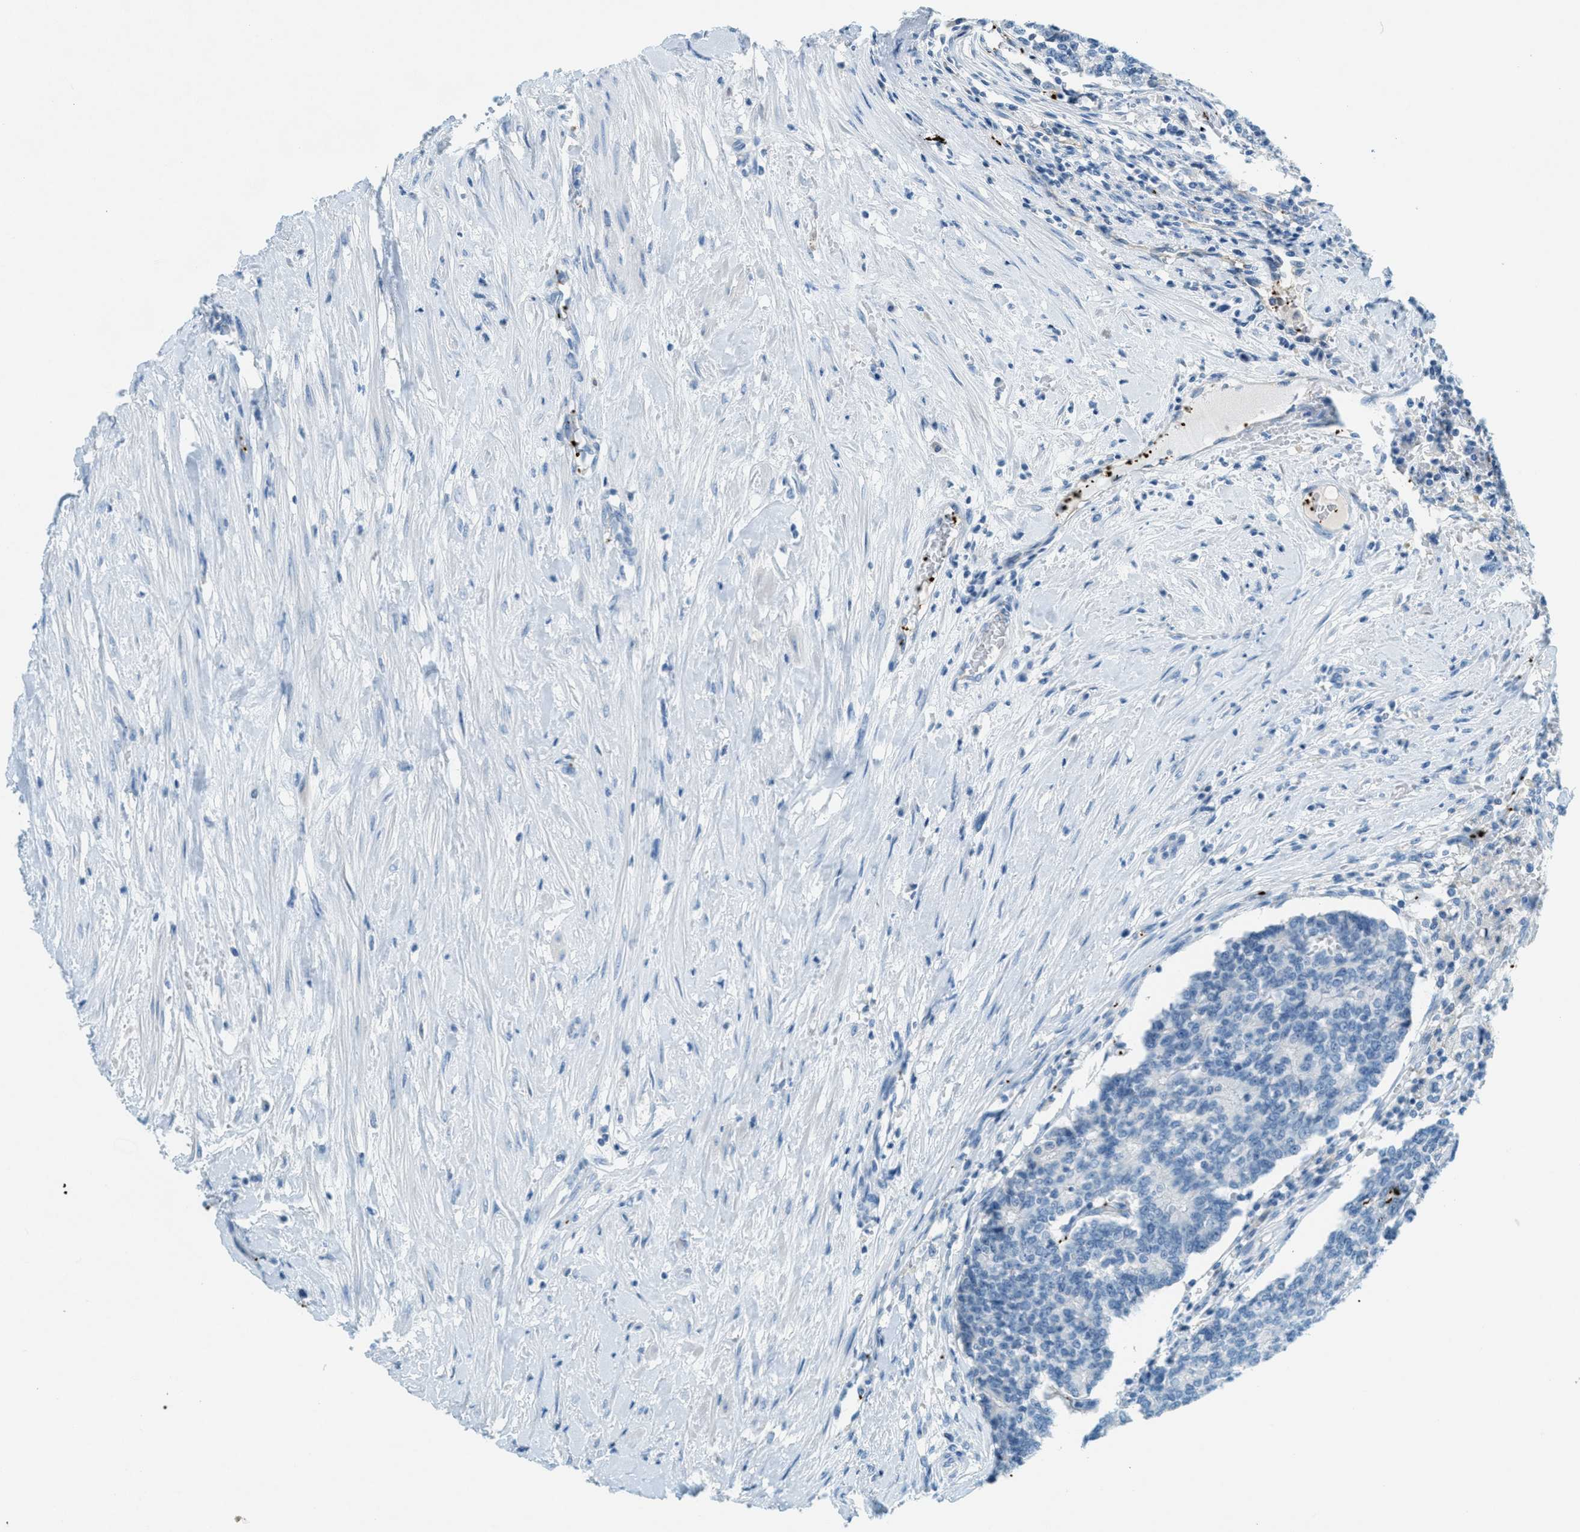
{"staining": {"intensity": "negative", "quantity": "none", "location": "none"}, "tissue": "prostate cancer", "cell_type": "Tumor cells", "image_type": "cancer", "snomed": [{"axis": "morphology", "description": "Normal tissue, NOS"}, {"axis": "morphology", "description": "Adenocarcinoma, High grade"}, {"axis": "topography", "description": "Prostate"}, {"axis": "topography", "description": "Seminal veicle"}], "caption": "Immunohistochemical staining of human high-grade adenocarcinoma (prostate) reveals no significant positivity in tumor cells.", "gene": "PPBP", "patient": {"sex": "male", "age": 55}}